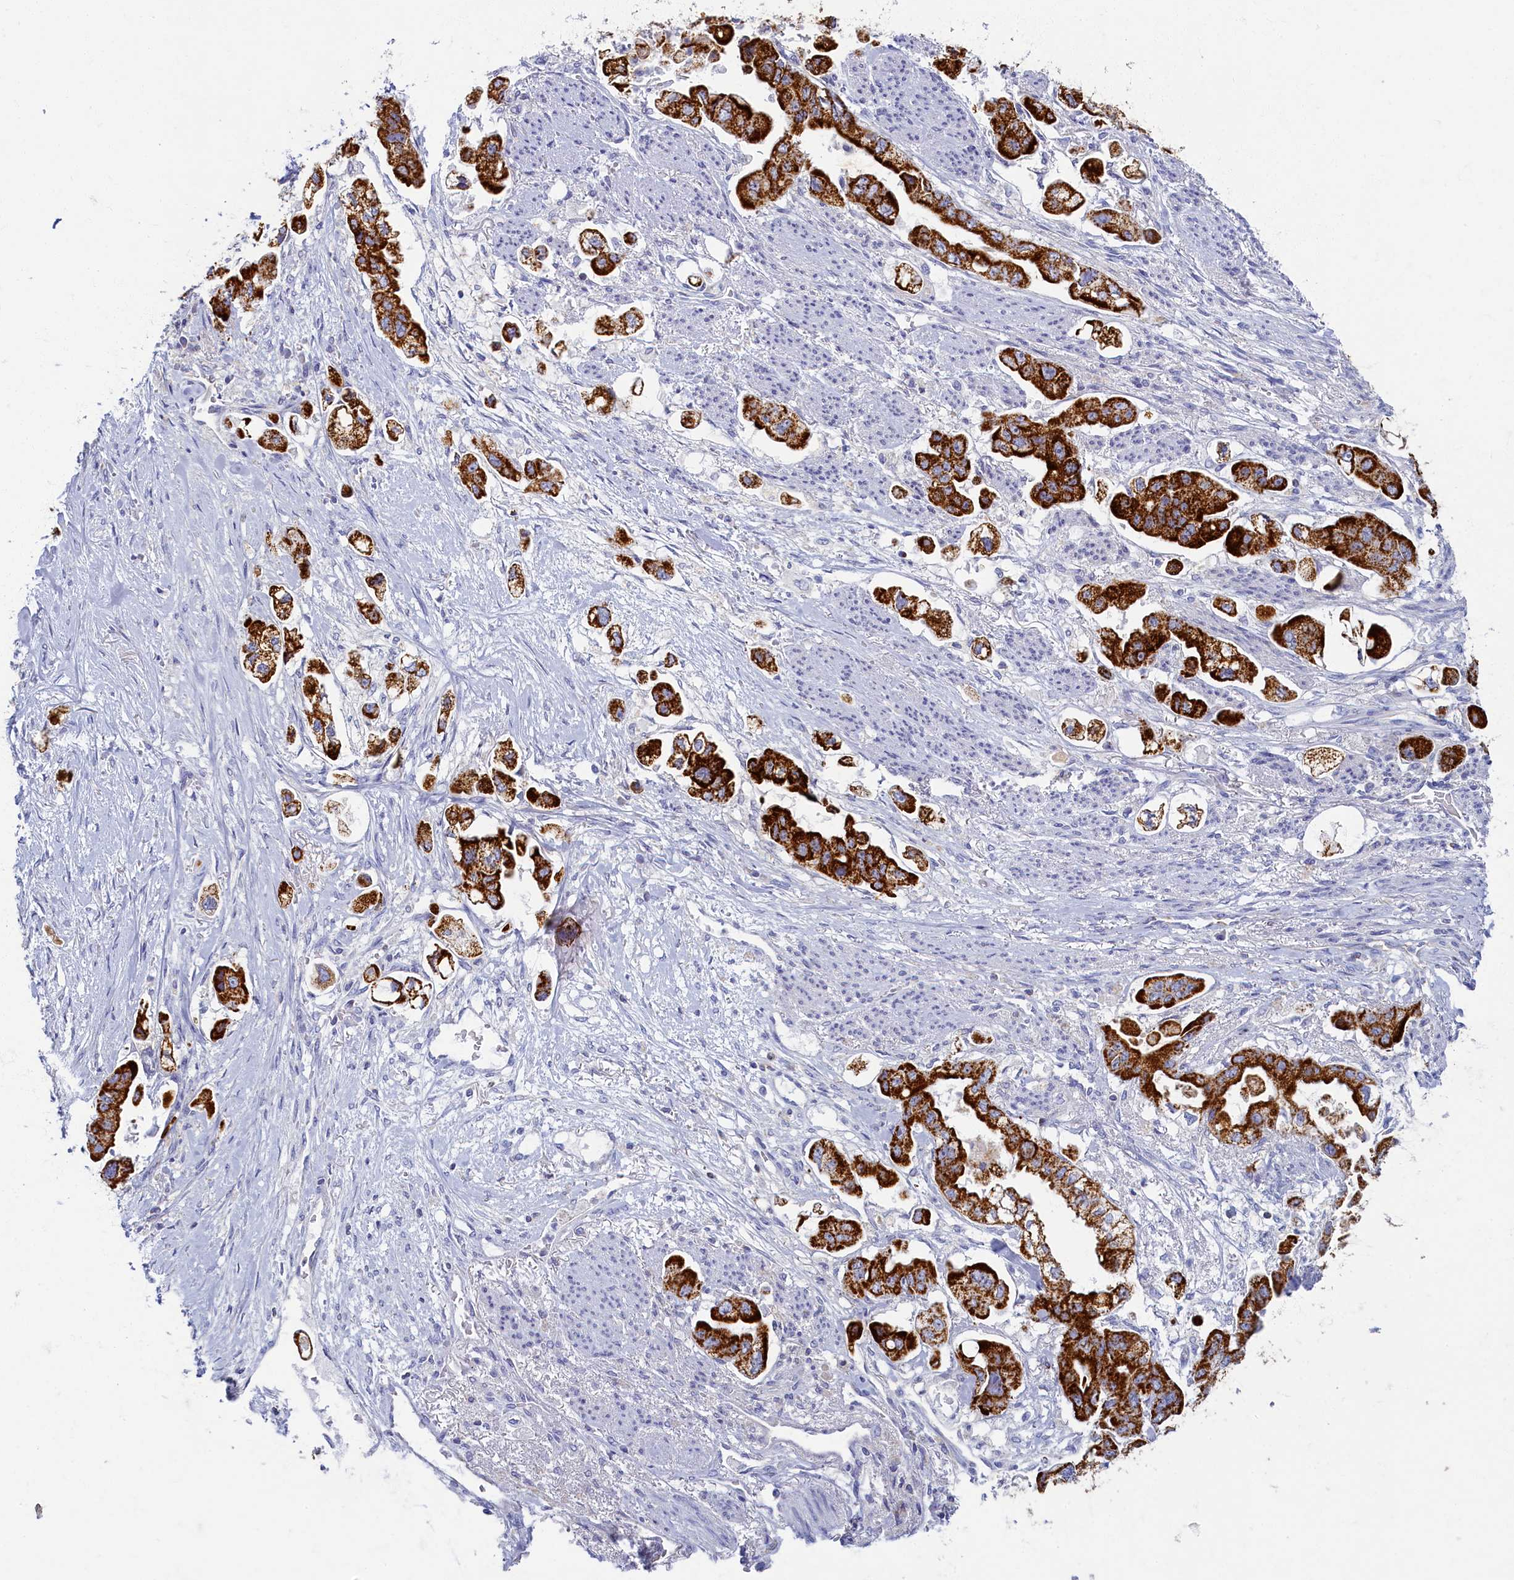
{"staining": {"intensity": "strong", "quantity": ">75%", "location": "cytoplasmic/membranous"}, "tissue": "stomach cancer", "cell_type": "Tumor cells", "image_type": "cancer", "snomed": [{"axis": "morphology", "description": "Adenocarcinoma, NOS"}, {"axis": "topography", "description": "Stomach"}], "caption": "The immunohistochemical stain labels strong cytoplasmic/membranous expression in tumor cells of stomach cancer (adenocarcinoma) tissue.", "gene": "OCIAD2", "patient": {"sex": "male", "age": 62}}